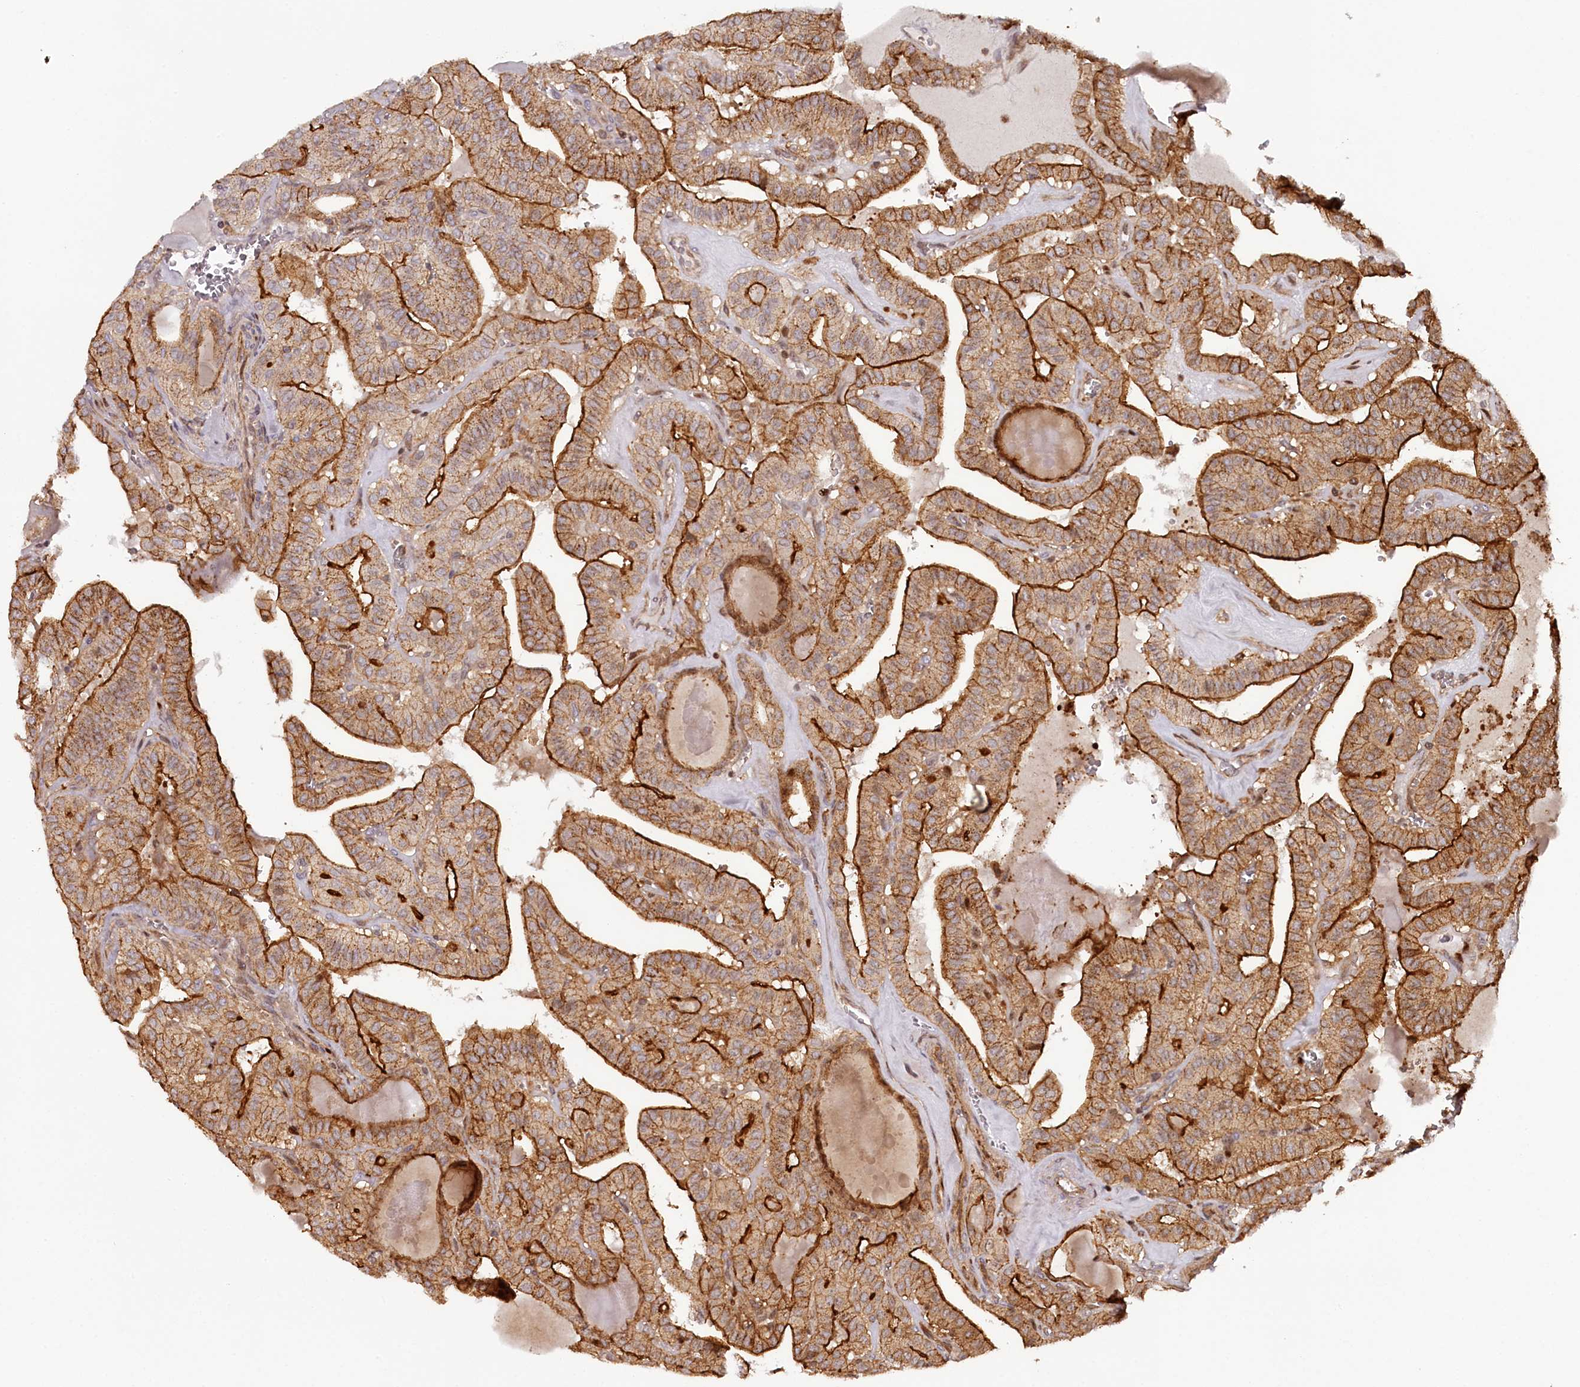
{"staining": {"intensity": "strong", "quantity": ">75%", "location": "cytoplasmic/membranous"}, "tissue": "thyroid cancer", "cell_type": "Tumor cells", "image_type": "cancer", "snomed": [{"axis": "morphology", "description": "Papillary adenocarcinoma, NOS"}, {"axis": "topography", "description": "Thyroid gland"}], "caption": "Immunohistochemical staining of thyroid cancer shows strong cytoplasmic/membranous protein staining in approximately >75% of tumor cells.", "gene": "KIF14", "patient": {"sex": "male", "age": 52}}